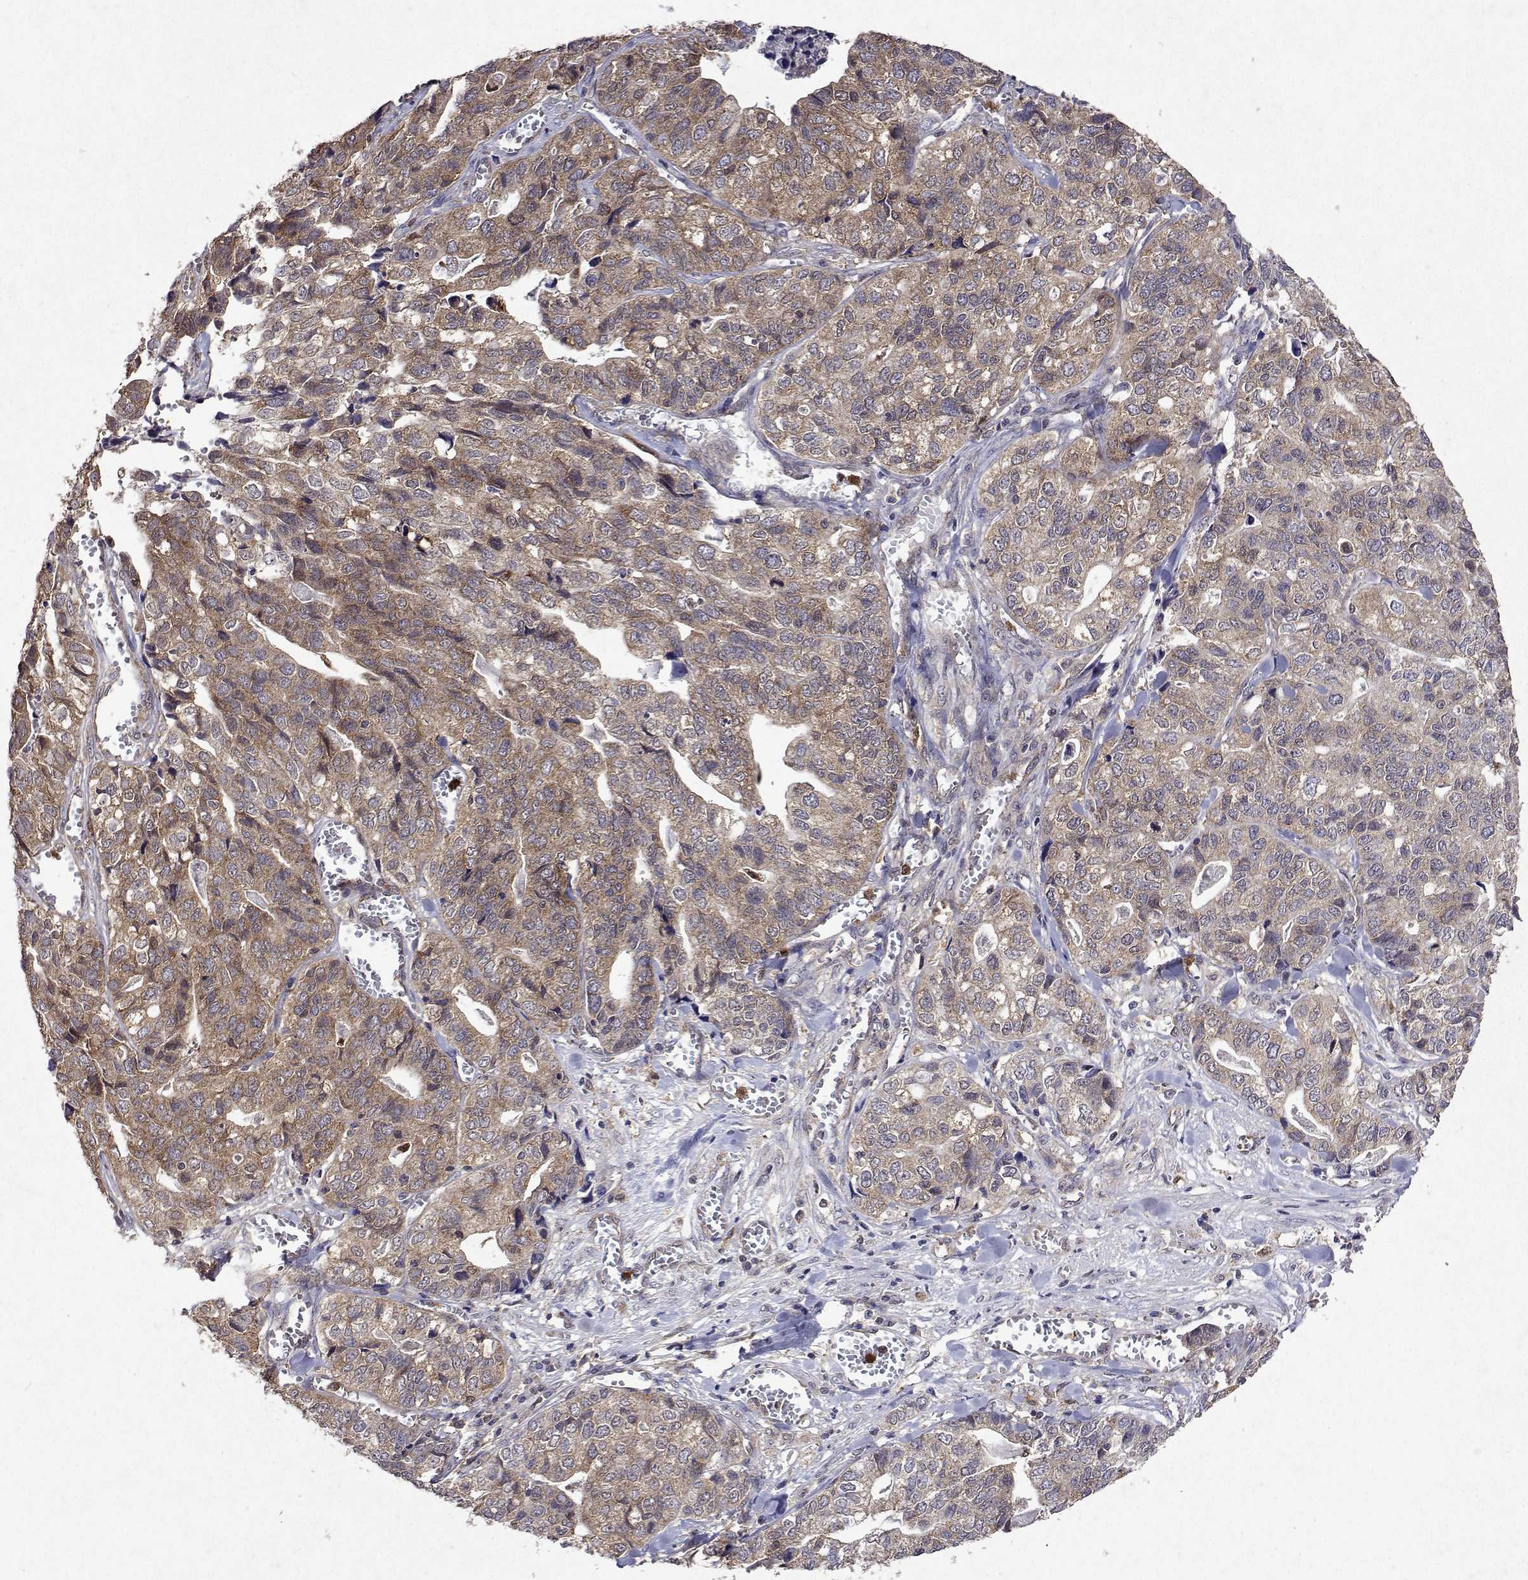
{"staining": {"intensity": "weak", "quantity": ">75%", "location": "cytoplasmic/membranous"}, "tissue": "stomach cancer", "cell_type": "Tumor cells", "image_type": "cancer", "snomed": [{"axis": "morphology", "description": "Adenocarcinoma, NOS"}, {"axis": "topography", "description": "Stomach, upper"}], "caption": "Human stomach cancer stained with a protein marker demonstrates weak staining in tumor cells.", "gene": "APAF1", "patient": {"sex": "female", "age": 67}}